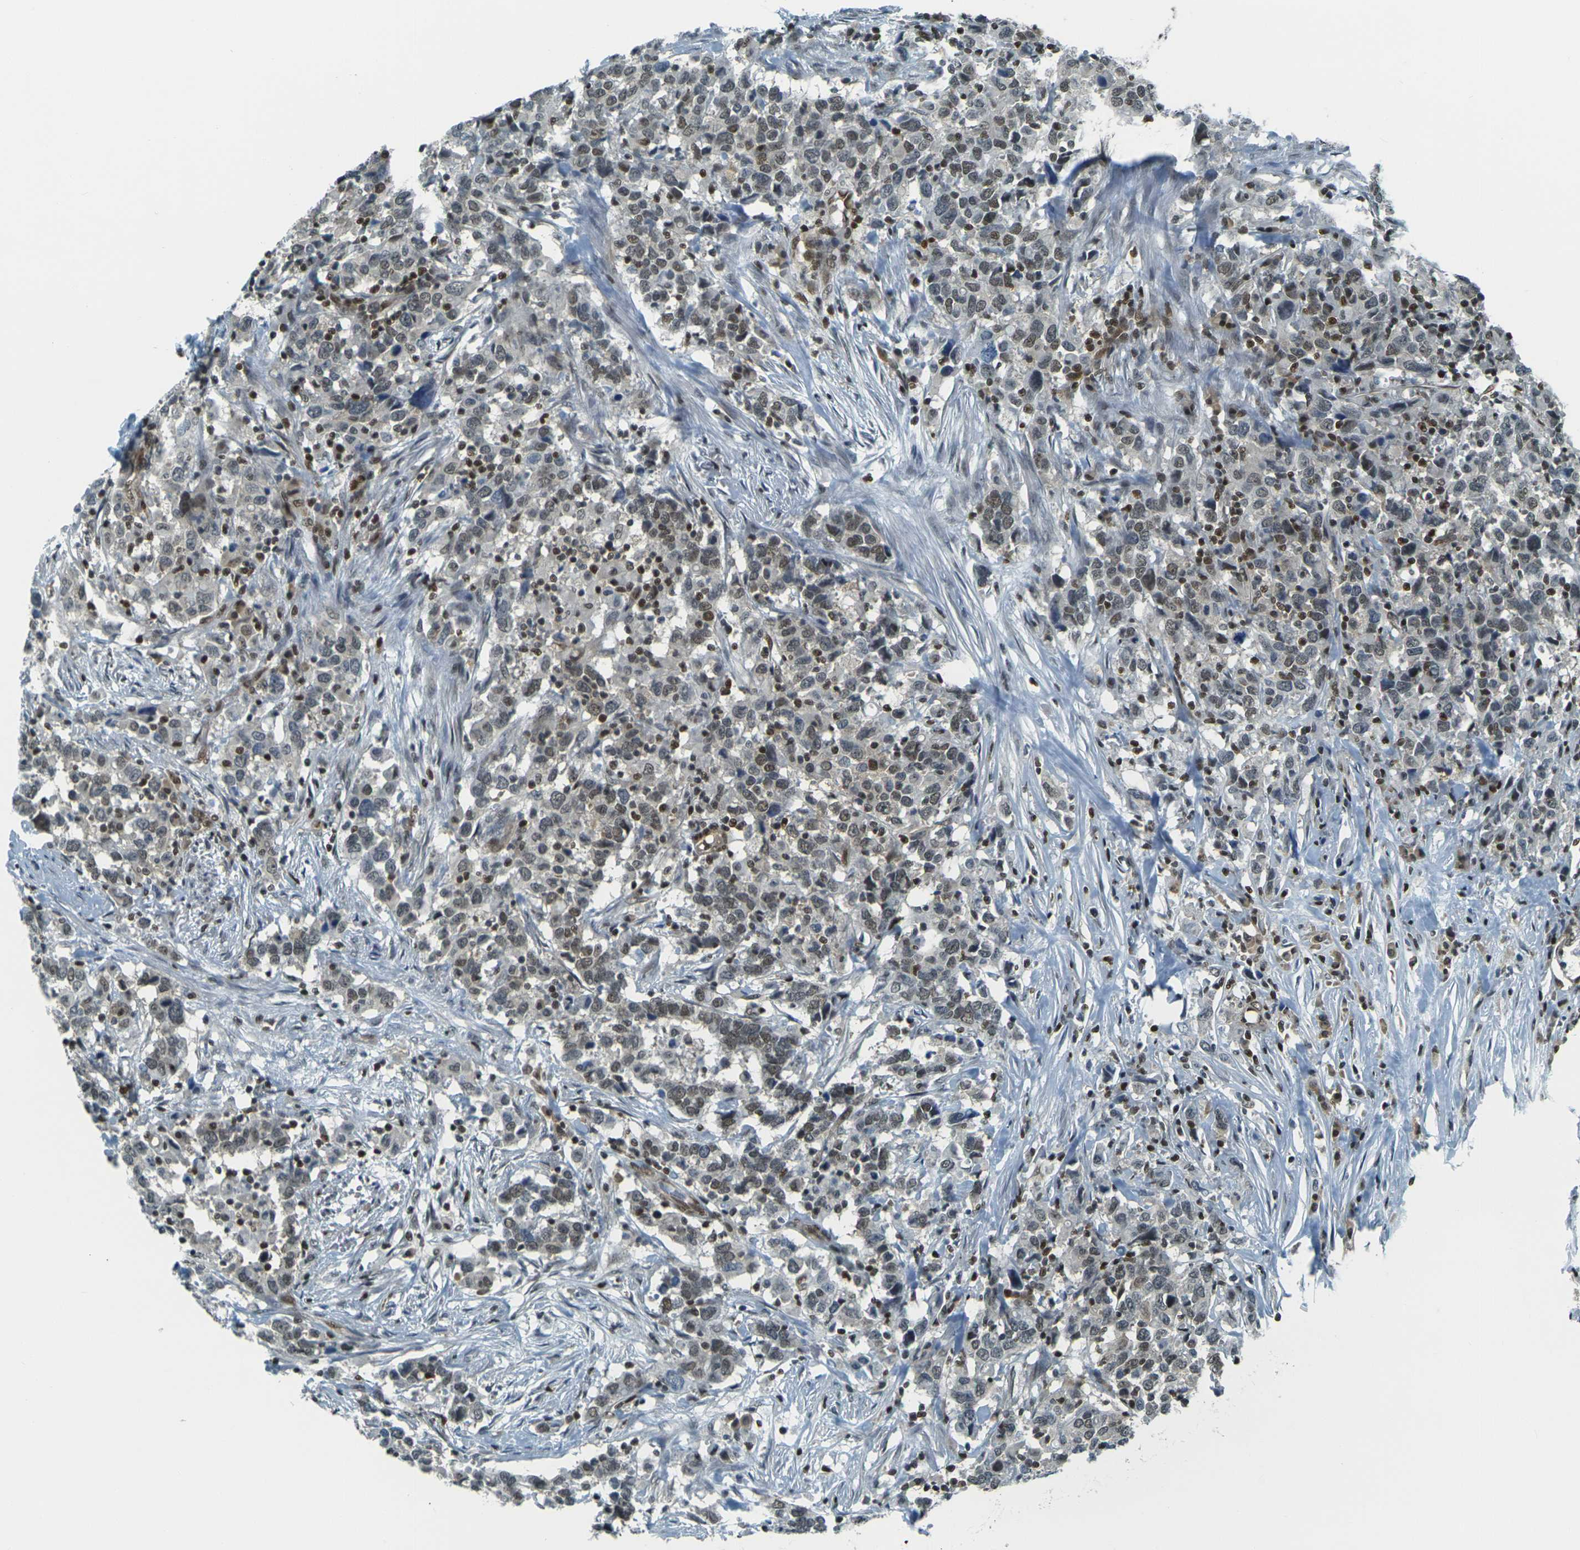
{"staining": {"intensity": "weak", "quantity": ">75%", "location": "nuclear"}, "tissue": "urothelial cancer", "cell_type": "Tumor cells", "image_type": "cancer", "snomed": [{"axis": "morphology", "description": "Urothelial carcinoma, High grade"}, {"axis": "topography", "description": "Urinary bladder"}], "caption": "Approximately >75% of tumor cells in human urothelial carcinoma (high-grade) show weak nuclear protein positivity as visualized by brown immunohistochemical staining.", "gene": "NHEJ1", "patient": {"sex": "male", "age": 61}}